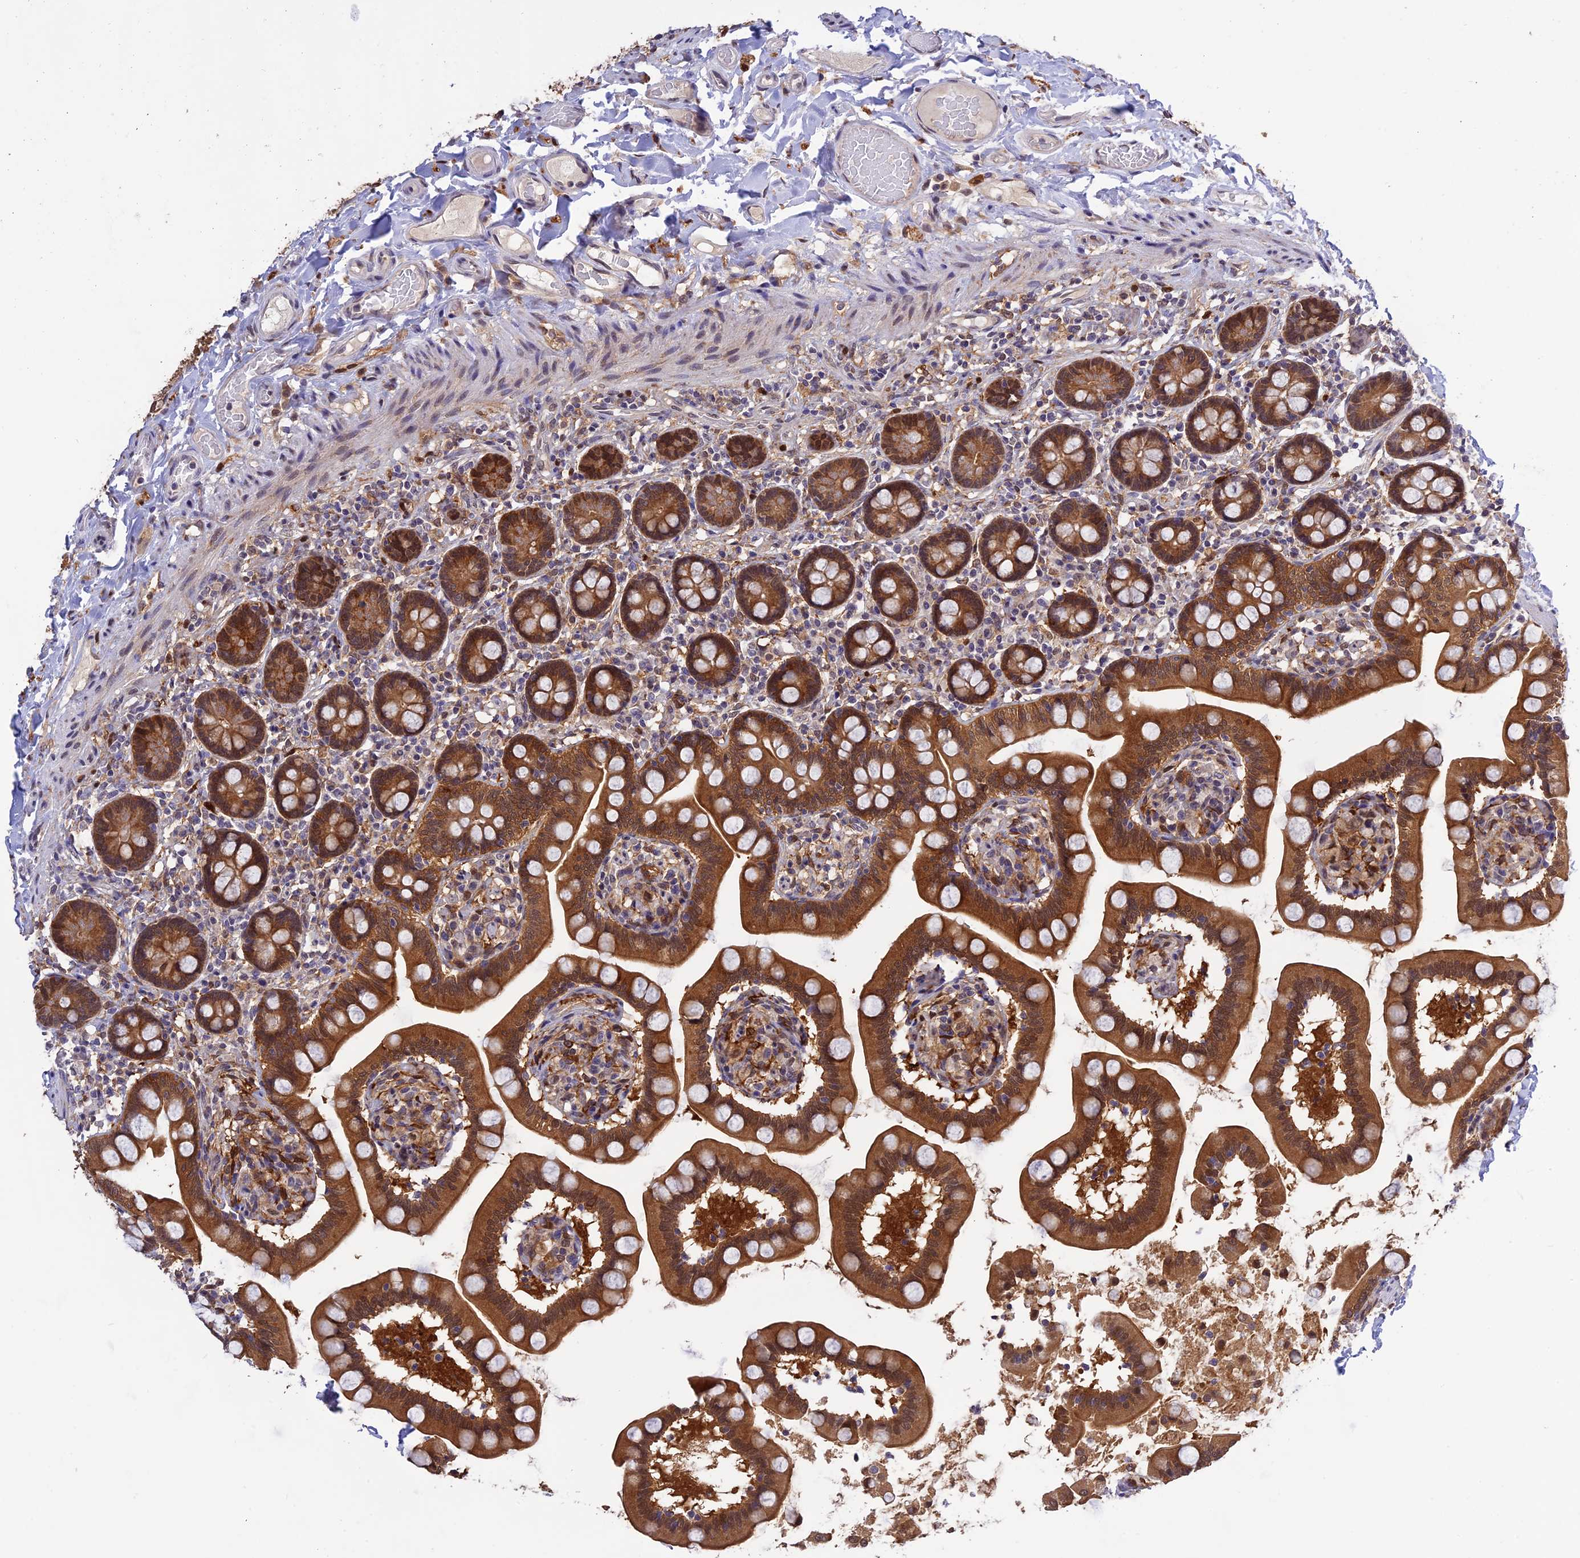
{"staining": {"intensity": "moderate", "quantity": ">75%", "location": "cytoplasmic/membranous,nuclear"}, "tissue": "small intestine", "cell_type": "Glandular cells", "image_type": "normal", "snomed": [{"axis": "morphology", "description": "Normal tissue, NOS"}, {"axis": "topography", "description": "Small intestine"}], "caption": "Immunohistochemistry (IHC) photomicrograph of normal small intestine stained for a protein (brown), which demonstrates medium levels of moderate cytoplasmic/membranous,nuclear positivity in approximately >75% of glandular cells.", "gene": "MNS1", "patient": {"sex": "female", "age": 64}}